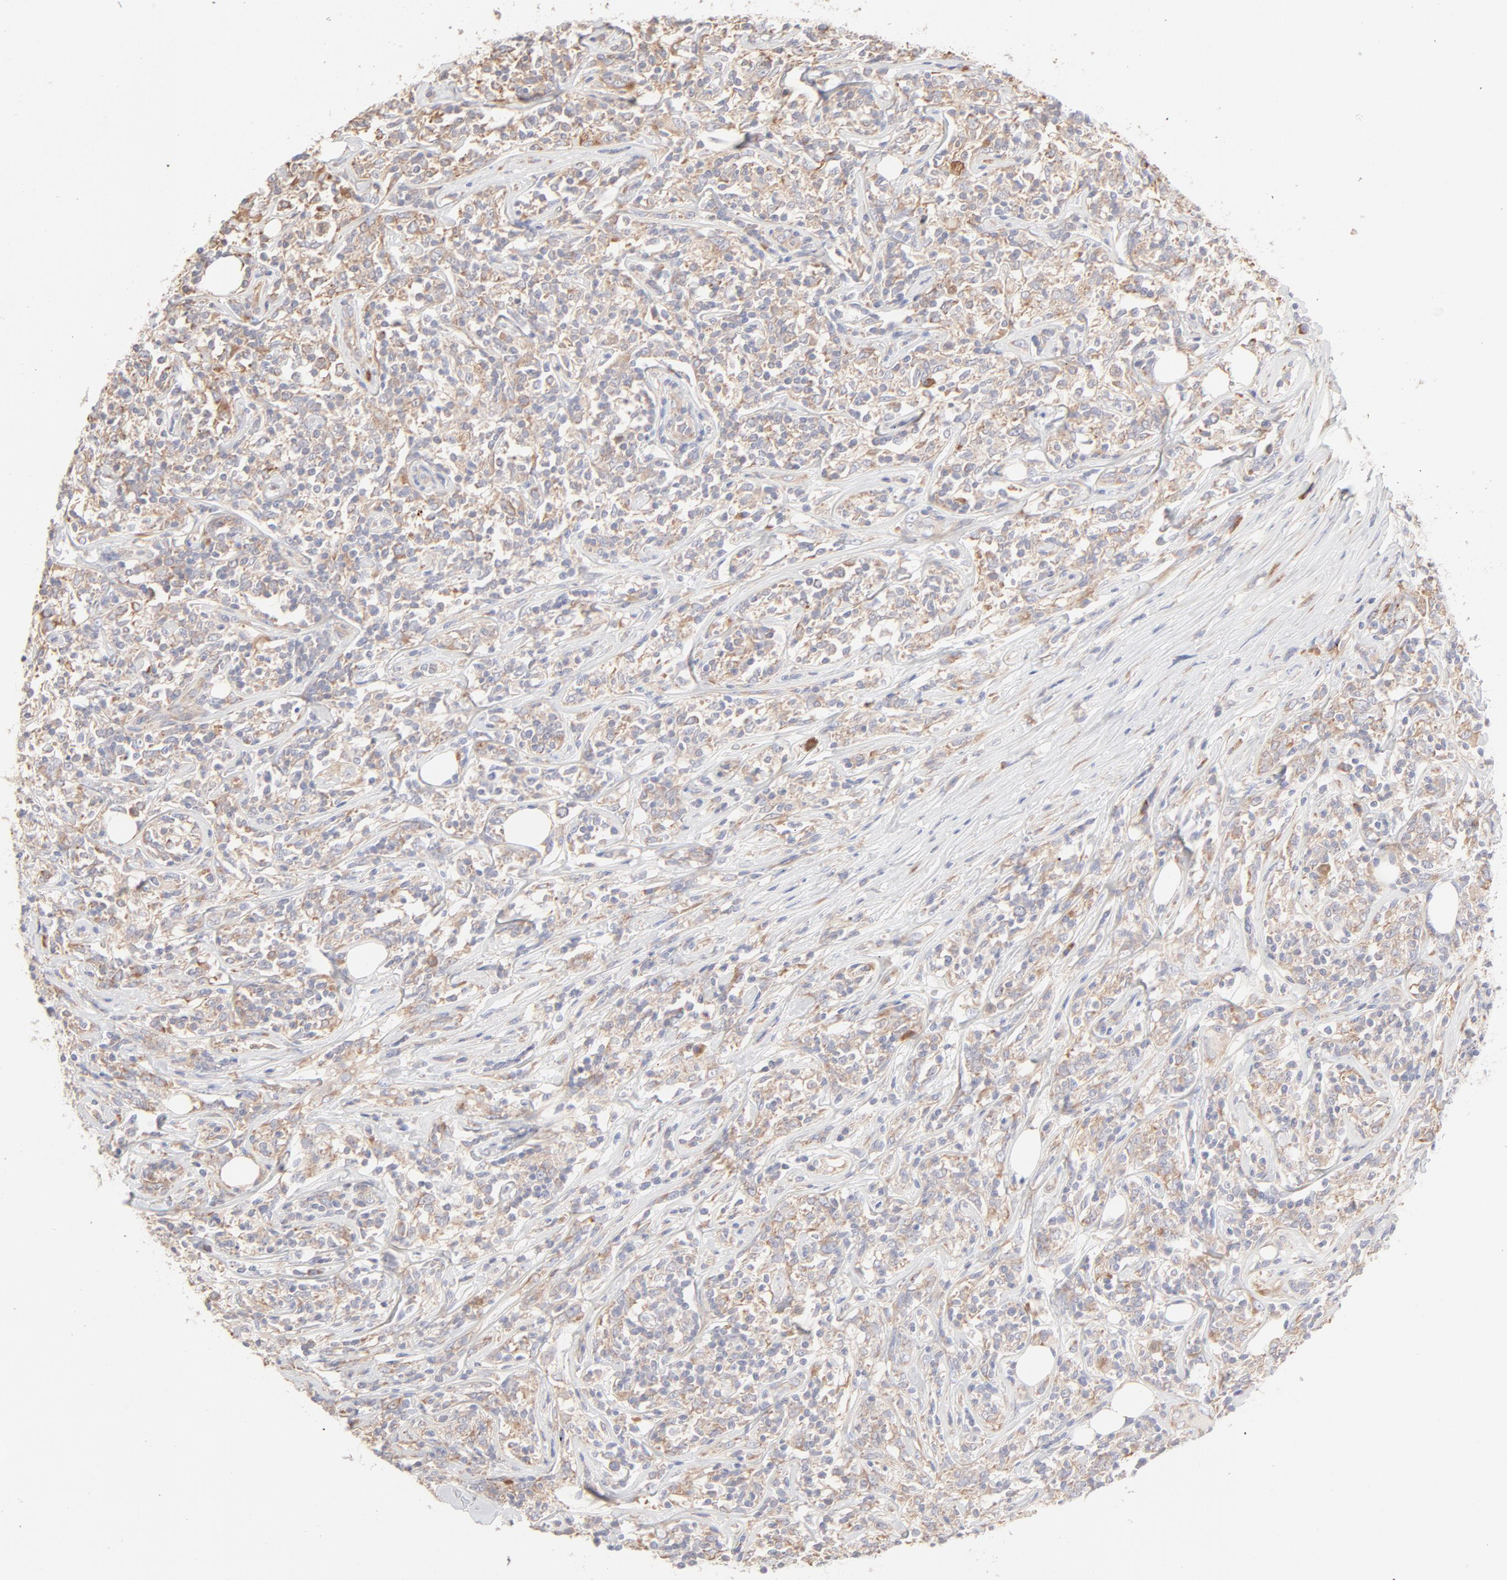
{"staining": {"intensity": "moderate", "quantity": ">75%", "location": "cytoplasmic/membranous"}, "tissue": "lymphoma", "cell_type": "Tumor cells", "image_type": "cancer", "snomed": [{"axis": "morphology", "description": "Malignant lymphoma, non-Hodgkin's type, High grade"}, {"axis": "topography", "description": "Lymph node"}], "caption": "Immunohistochemistry image of neoplastic tissue: malignant lymphoma, non-Hodgkin's type (high-grade) stained using immunohistochemistry (IHC) displays medium levels of moderate protein expression localized specifically in the cytoplasmic/membranous of tumor cells, appearing as a cytoplasmic/membranous brown color.", "gene": "RPS21", "patient": {"sex": "female", "age": 84}}